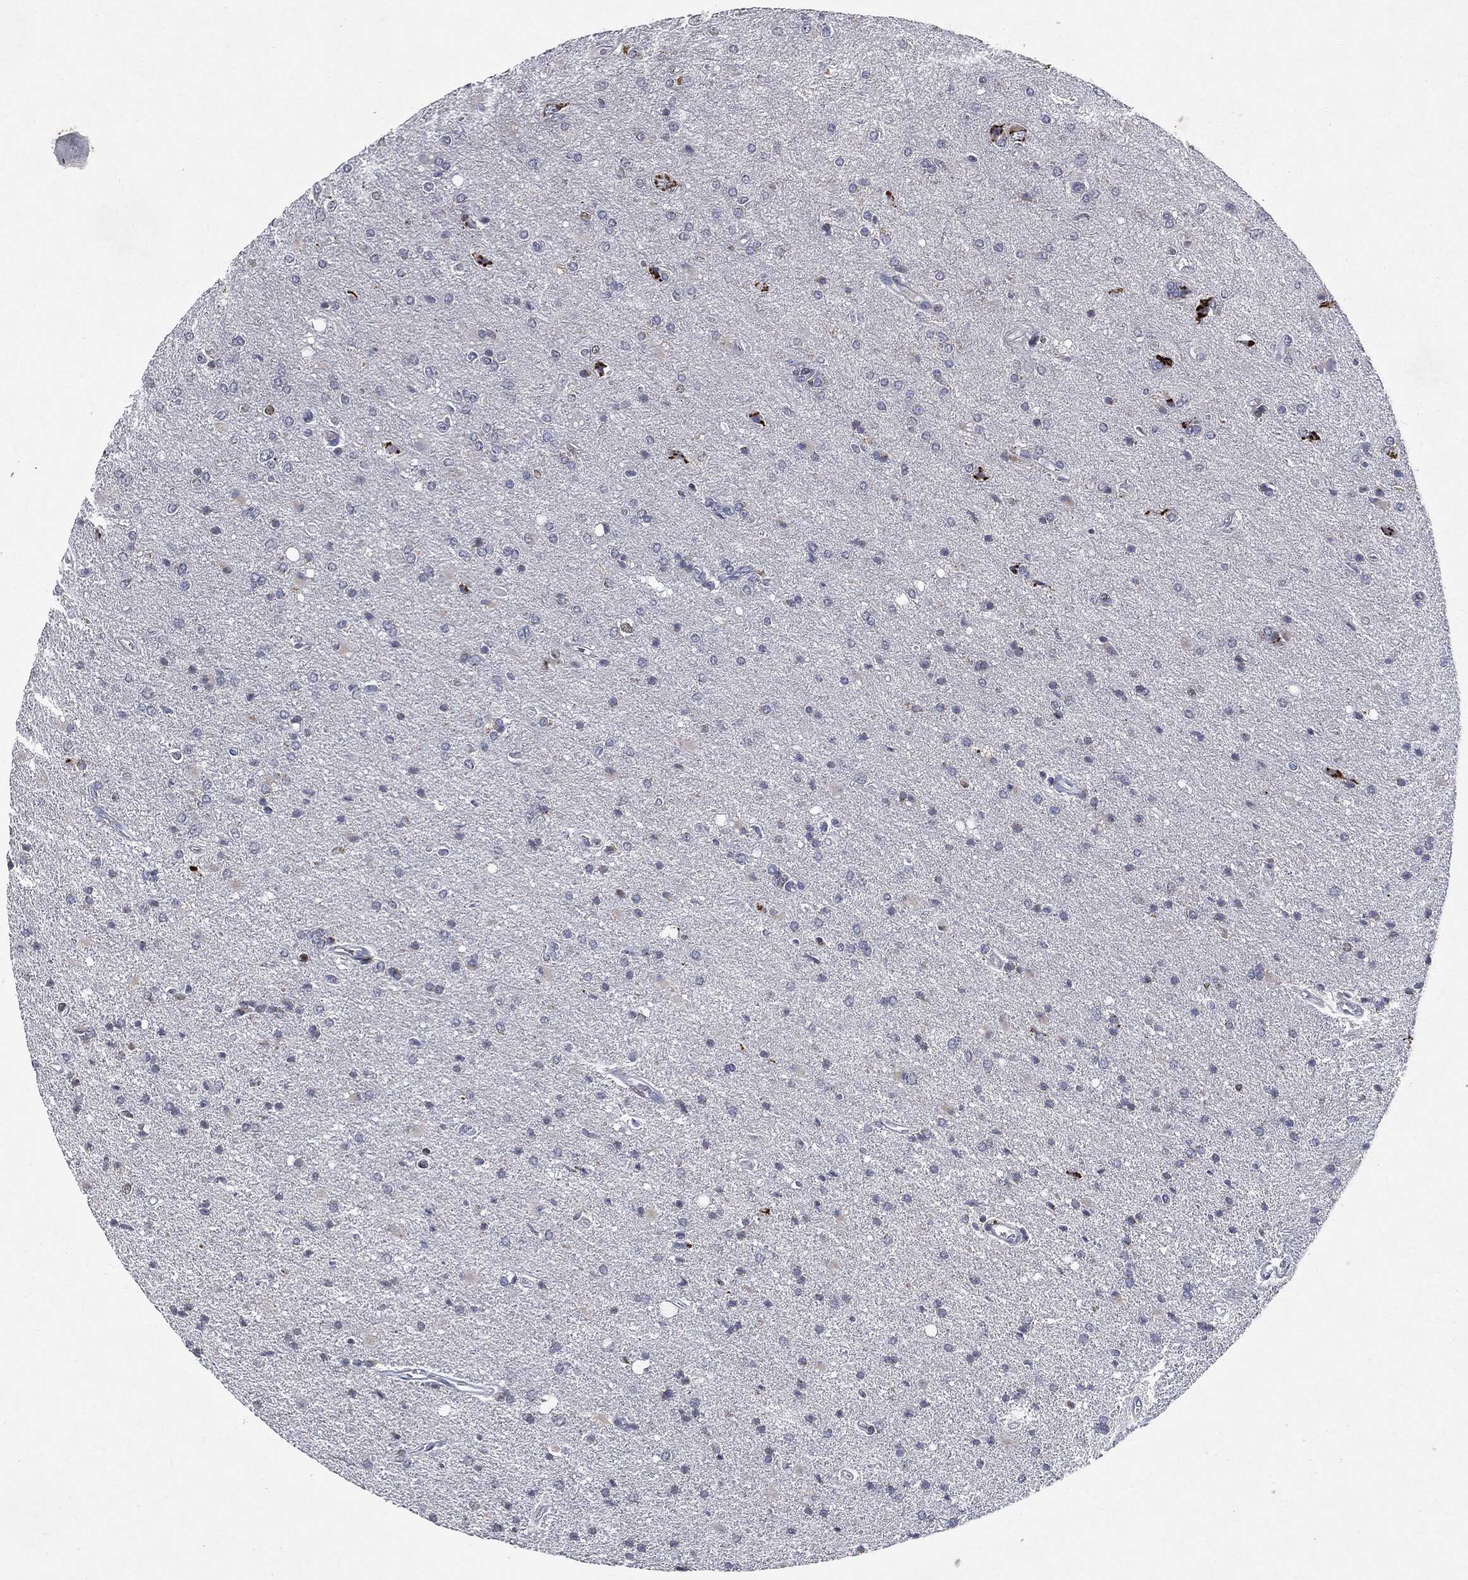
{"staining": {"intensity": "negative", "quantity": "none", "location": "none"}, "tissue": "glioma", "cell_type": "Tumor cells", "image_type": "cancer", "snomed": [{"axis": "morphology", "description": "Glioma, malignant, High grade"}, {"axis": "topography", "description": "Cerebral cortex"}], "caption": "Image shows no protein expression in tumor cells of glioma tissue.", "gene": "CASD1", "patient": {"sex": "male", "age": 70}}